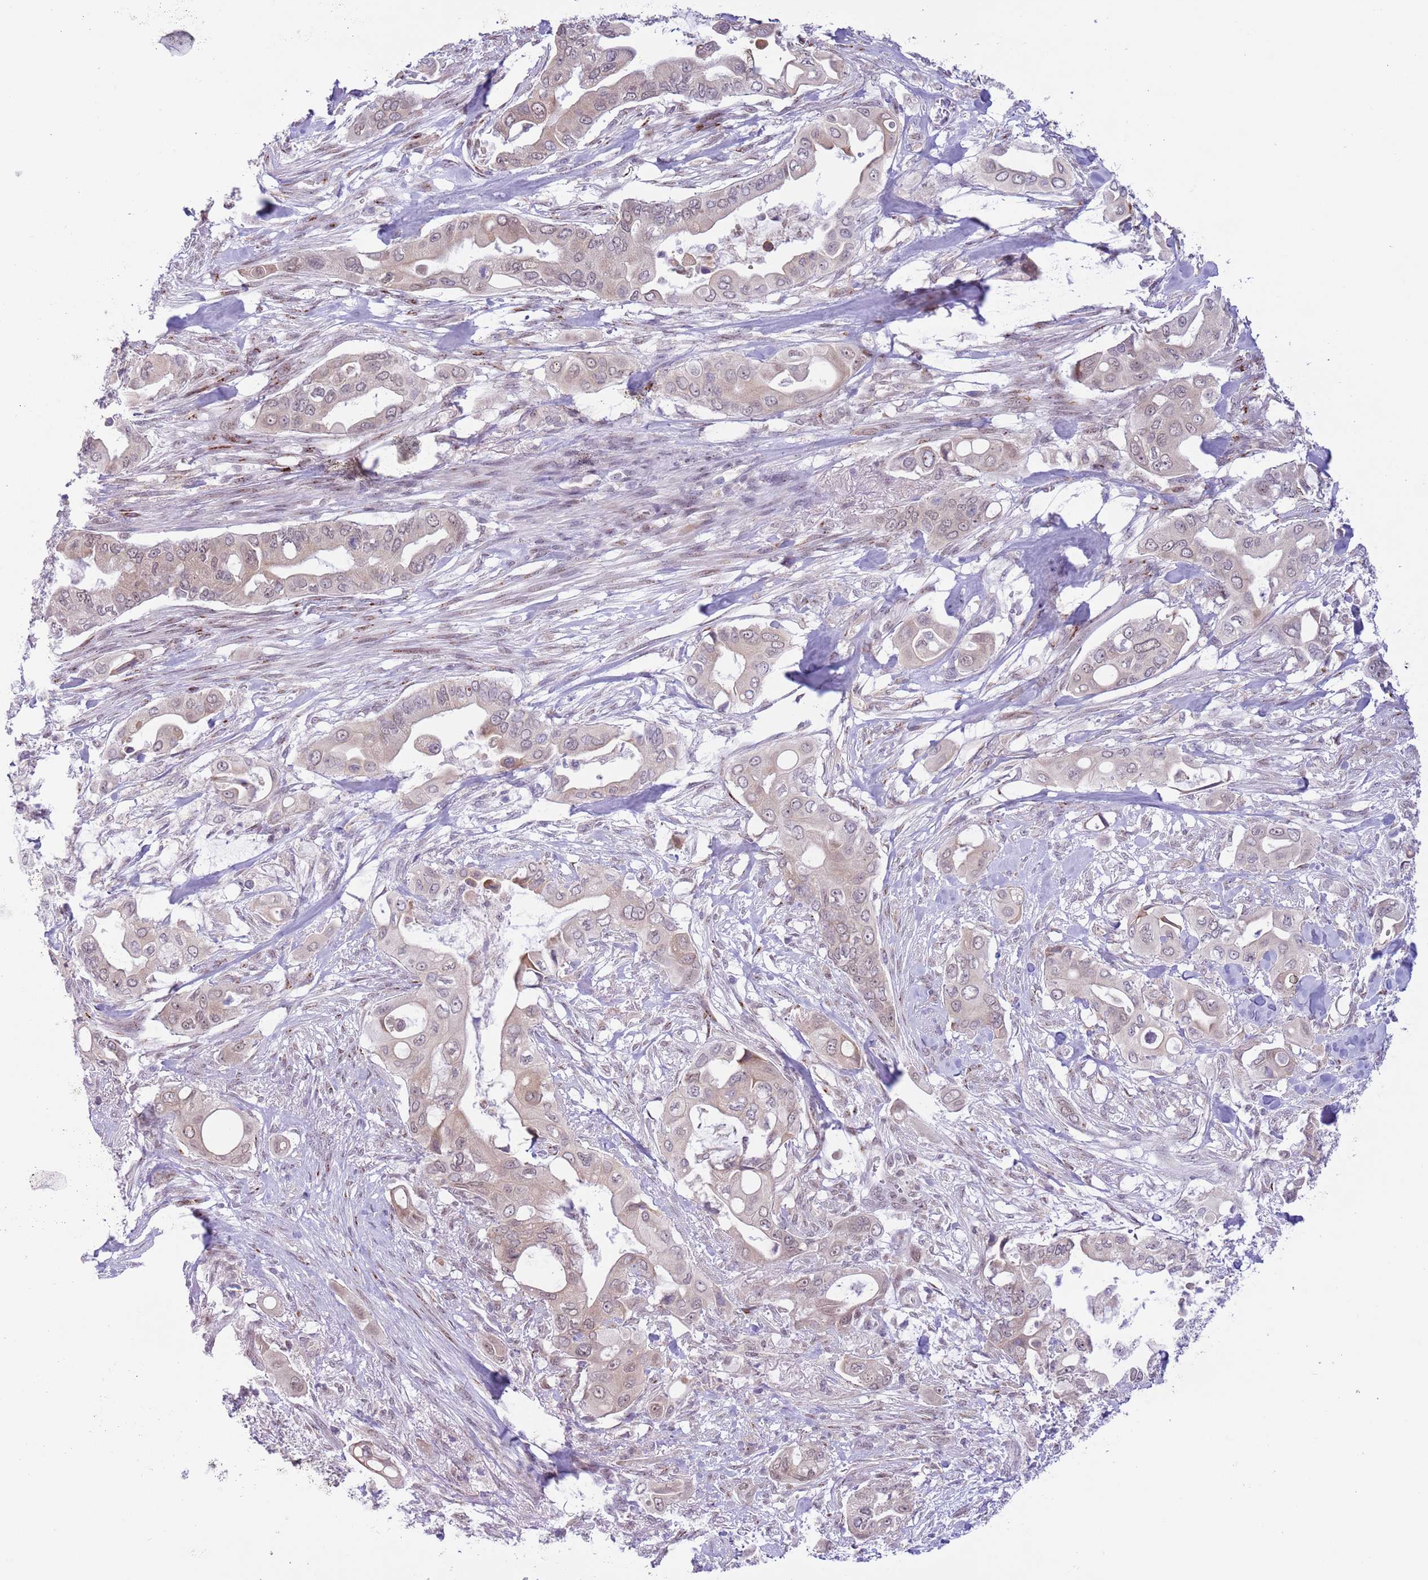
{"staining": {"intensity": "weak", "quantity": "25%-75%", "location": "cytoplasmic/membranous,nuclear"}, "tissue": "pancreatic cancer", "cell_type": "Tumor cells", "image_type": "cancer", "snomed": [{"axis": "morphology", "description": "Adenocarcinoma, NOS"}, {"axis": "topography", "description": "Pancreas"}], "caption": "Pancreatic cancer (adenocarcinoma) was stained to show a protein in brown. There is low levels of weak cytoplasmic/membranous and nuclear staining in approximately 25%-75% of tumor cells.", "gene": "ZNF576", "patient": {"sex": "male", "age": 57}}